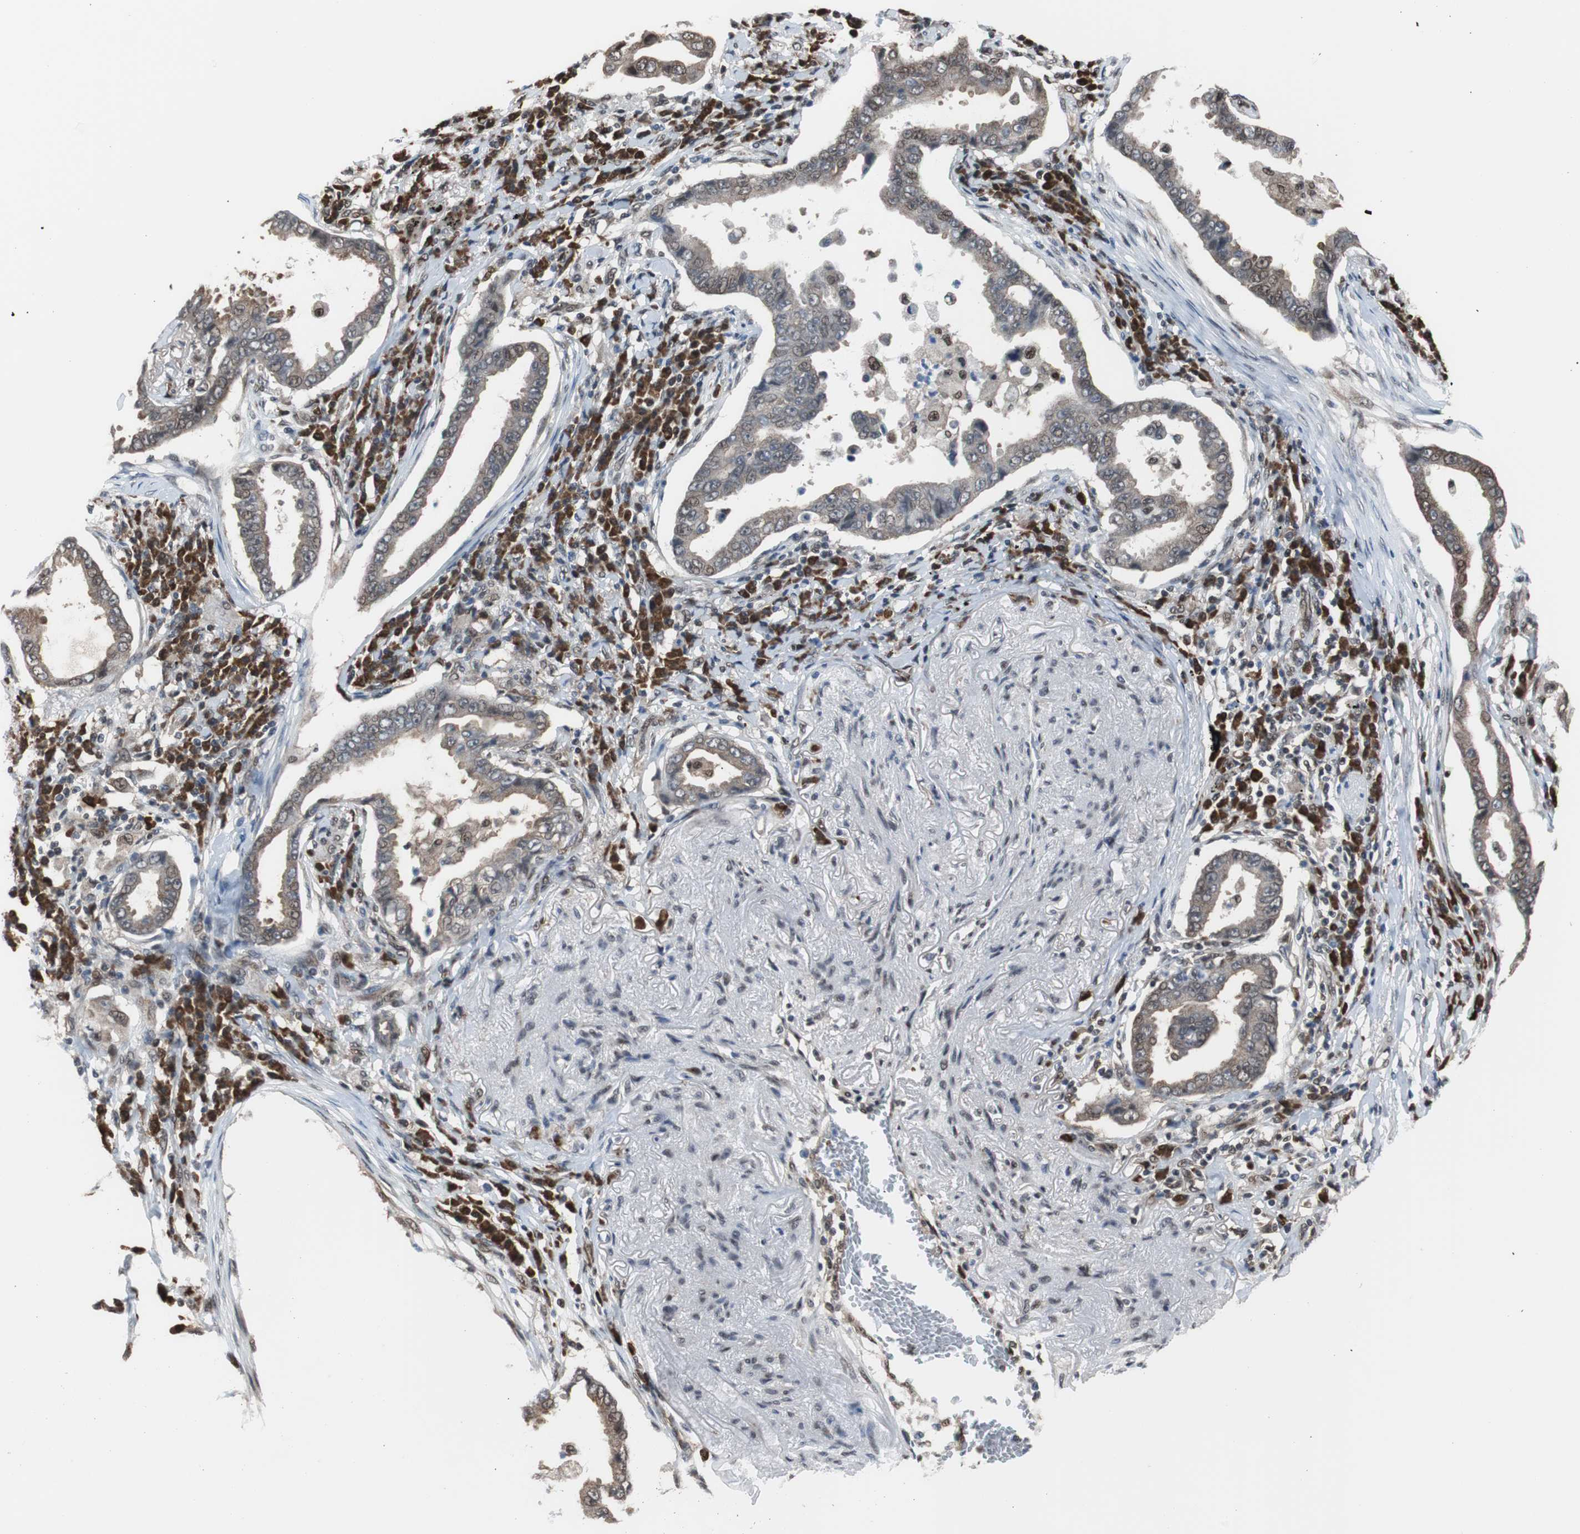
{"staining": {"intensity": "weak", "quantity": ">75%", "location": "cytoplasmic/membranous"}, "tissue": "lung cancer", "cell_type": "Tumor cells", "image_type": "cancer", "snomed": [{"axis": "morphology", "description": "Normal tissue, NOS"}, {"axis": "morphology", "description": "Inflammation, NOS"}, {"axis": "morphology", "description": "Adenocarcinoma, NOS"}, {"axis": "topography", "description": "Lung"}], "caption": "IHC staining of adenocarcinoma (lung), which shows low levels of weak cytoplasmic/membranous positivity in about >75% of tumor cells indicating weak cytoplasmic/membranous protein staining. The staining was performed using DAB (3,3'-diaminobenzidine) (brown) for protein detection and nuclei were counterstained in hematoxylin (blue).", "gene": "VCP", "patient": {"sex": "female", "age": 64}}